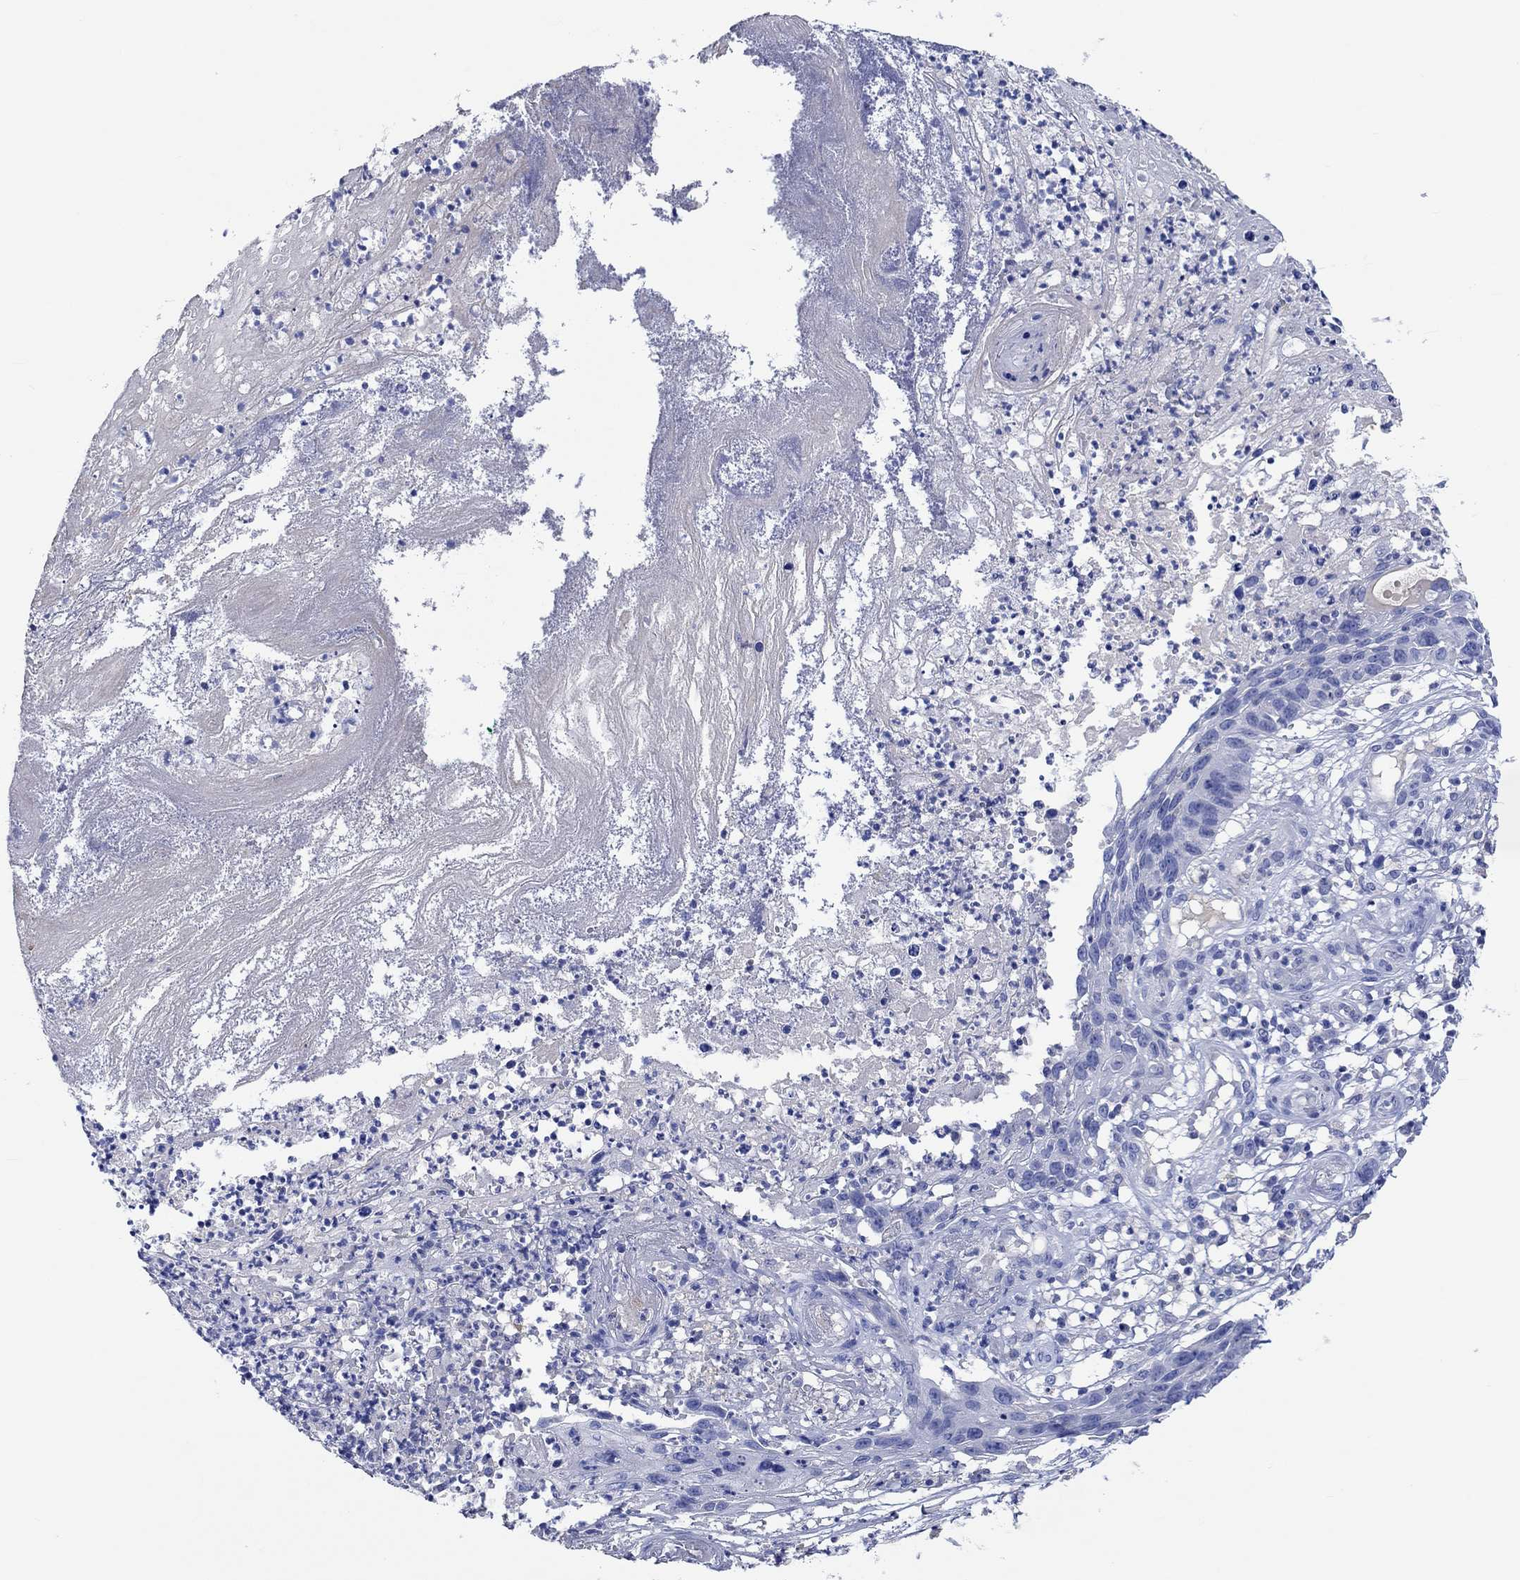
{"staining": {"intensity": "negative", "quantity": "none", "location": "none"}, "tissue": "skin cancer", "cell_type": "Tumor cells", "image_type": "cancer", "snomed": [{"axis": "morphology", "description": "Squamous cell carcinoma, NOS"}, {"axis": "topography", "description": "Skin"}], "caption": "Human skin cancer stained for a protein using IHC shows no staining in tumor cells.", "gene": "SHISA4", "patient": {"sex": "male", "age": 92}}